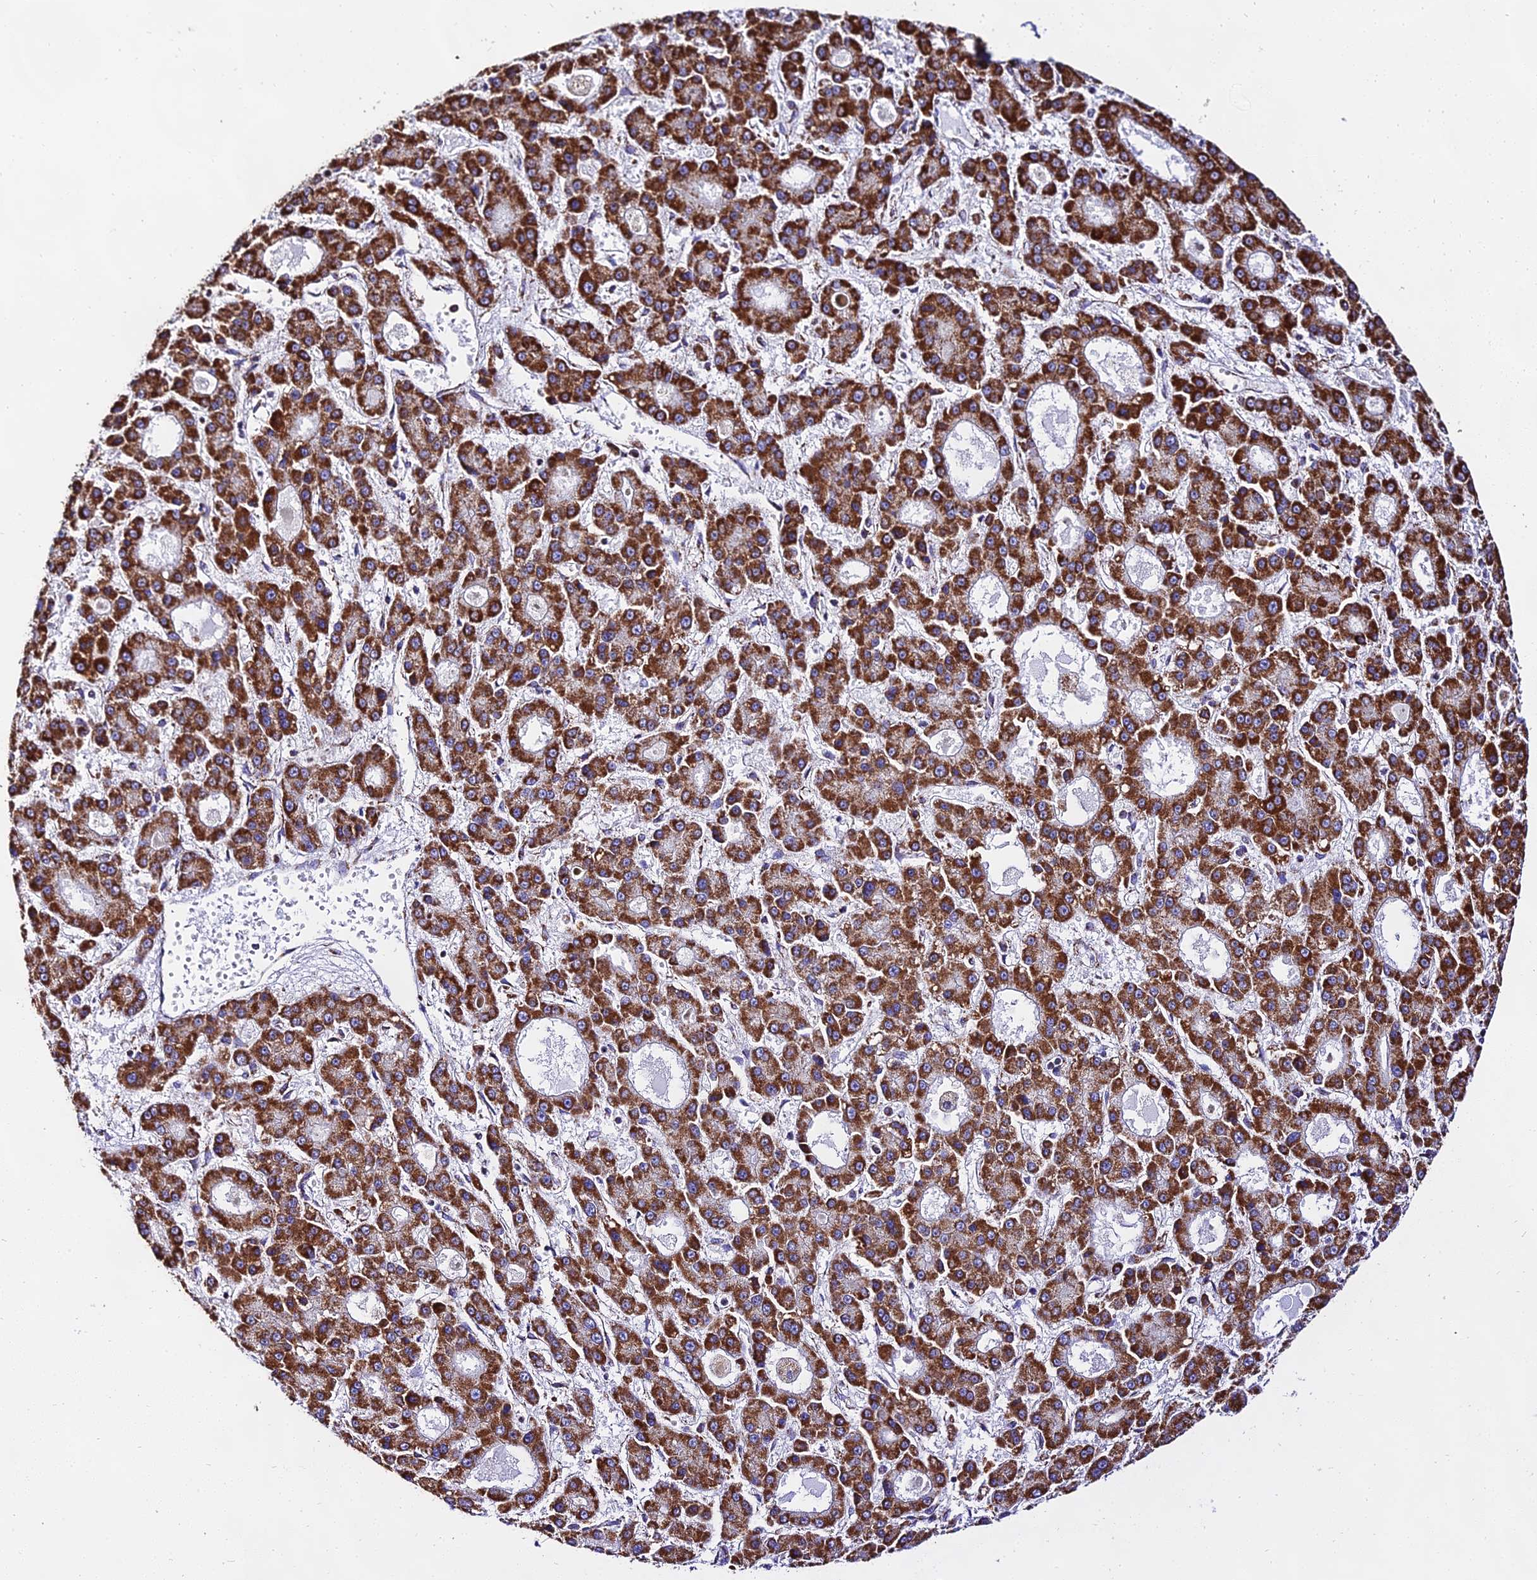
{"staining": {"intensity": "strong", "quantity": ">75%", "location": "cytoplasmic/membranous"}, "tissue": "liver cancer", "cell_type": "Tumor cells", "image_type": "cancer", "snomed": [{"axis": "morphology", "description": "Carcinoma, Hepatocellular, NOS"}, {"axis": "topography", "description": "Liver"}], "caption": "Approximately >75% of tumor cells in human hepatocellular carcinoma (liver) exhibit strong cytoplasmic/membranous protein expression as visualized by brown immunohistochemical staining.", "gene": "ATP5PD", "patient": {"sex": "male", "age": 70}}